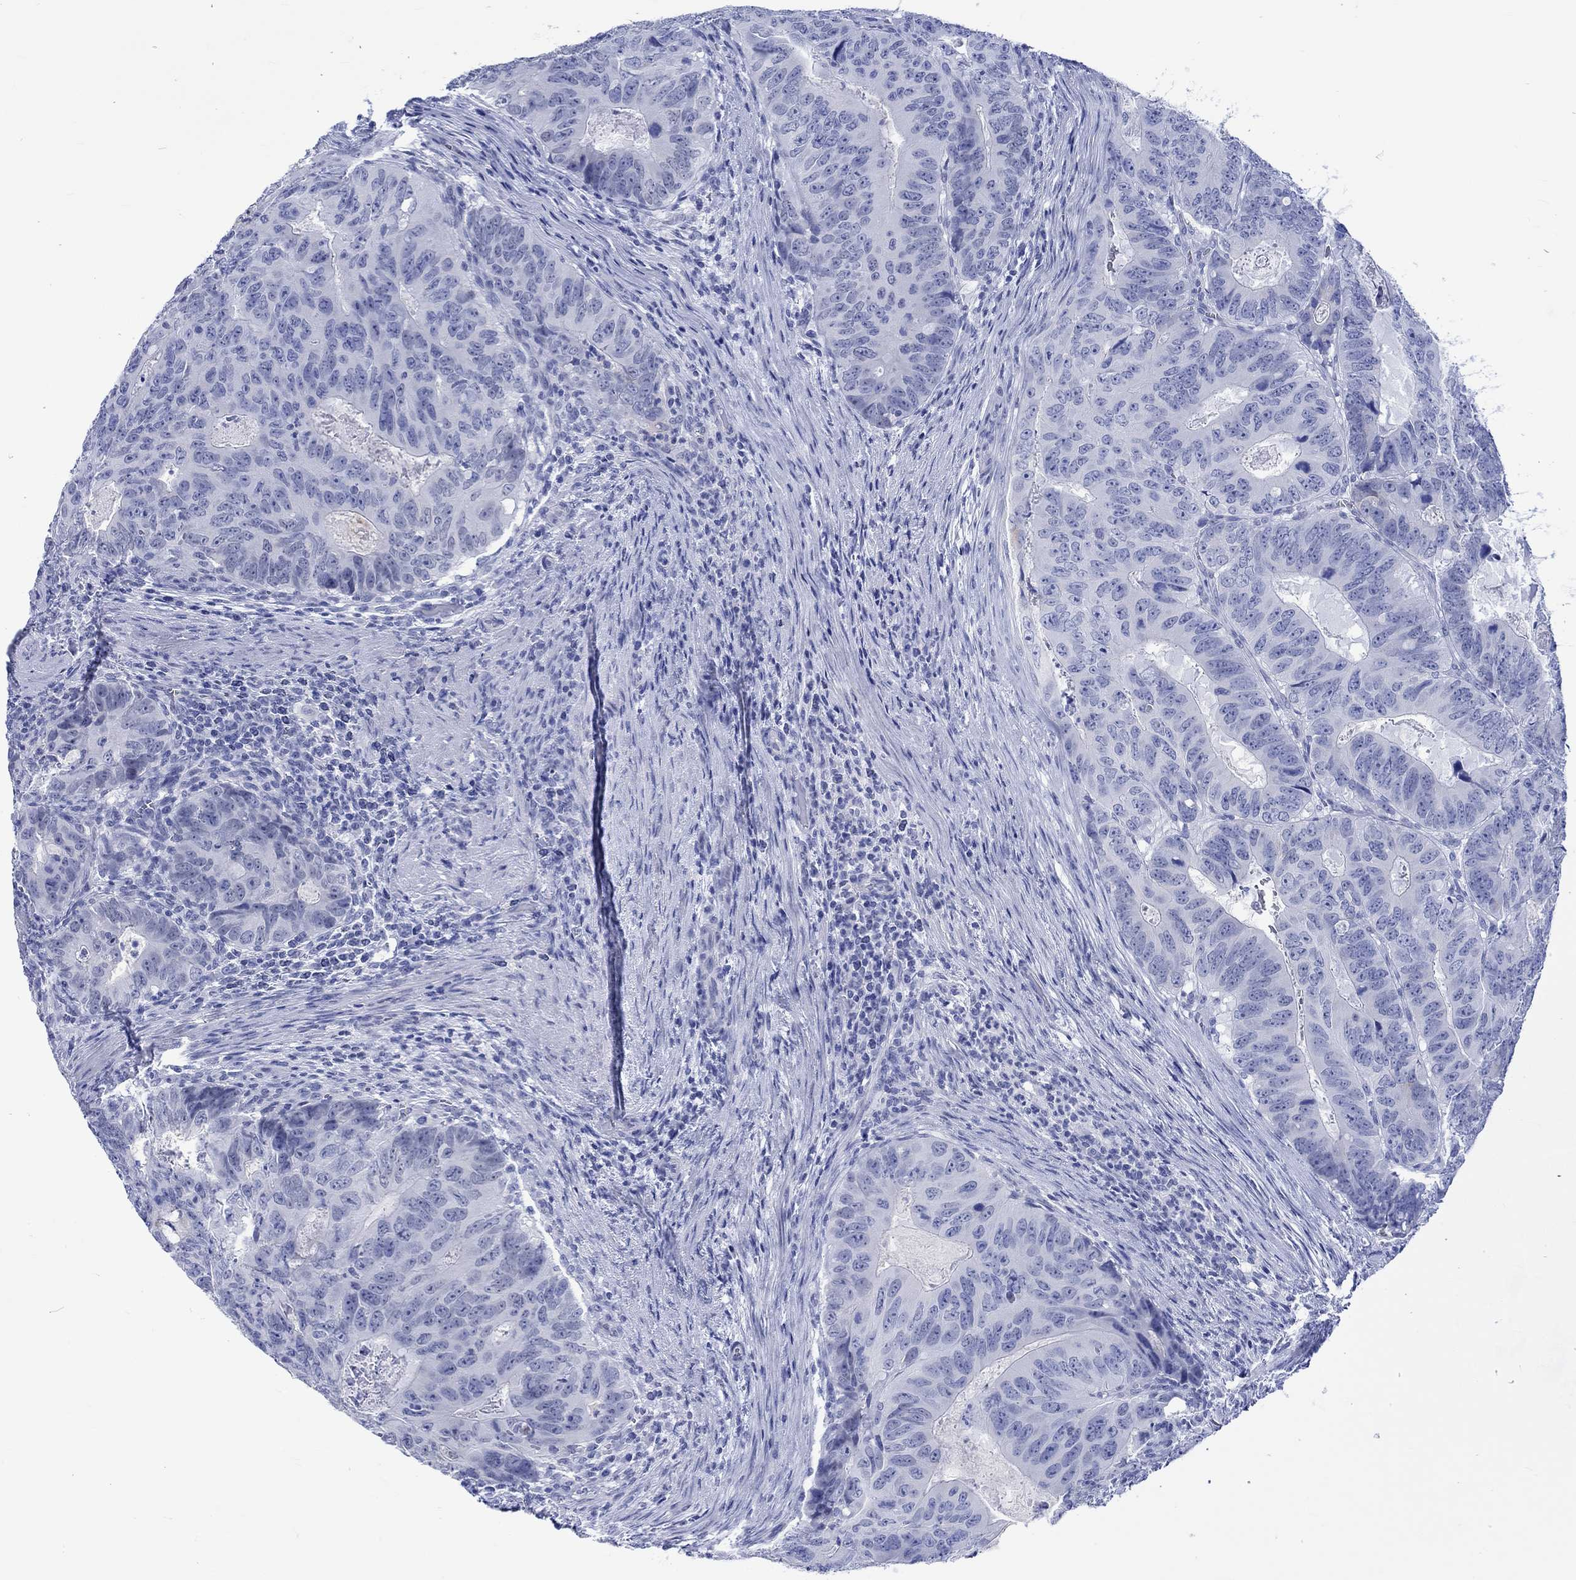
{"staining": {"intensity": "negative", "quantity": "none", "location": "none"}, "tissue": "colorectal cancer", "cell_type": "Tumor cells", "image_type": "cancer", "snomed": [{"axis": "morphology", "description": "Adenocarcinoma, NOS"}, {"axis": "topography", "description": "Colon"}], "caption": "Immunohistochemistry of colorectal cancer reveals no positivity in tumor cells. The staining is performed using DAB brown chromogen with nuclei counter-stained in using hematoxylin.", "gene": "KLHL33", "patient": {"sex": "male", "age": 79}}